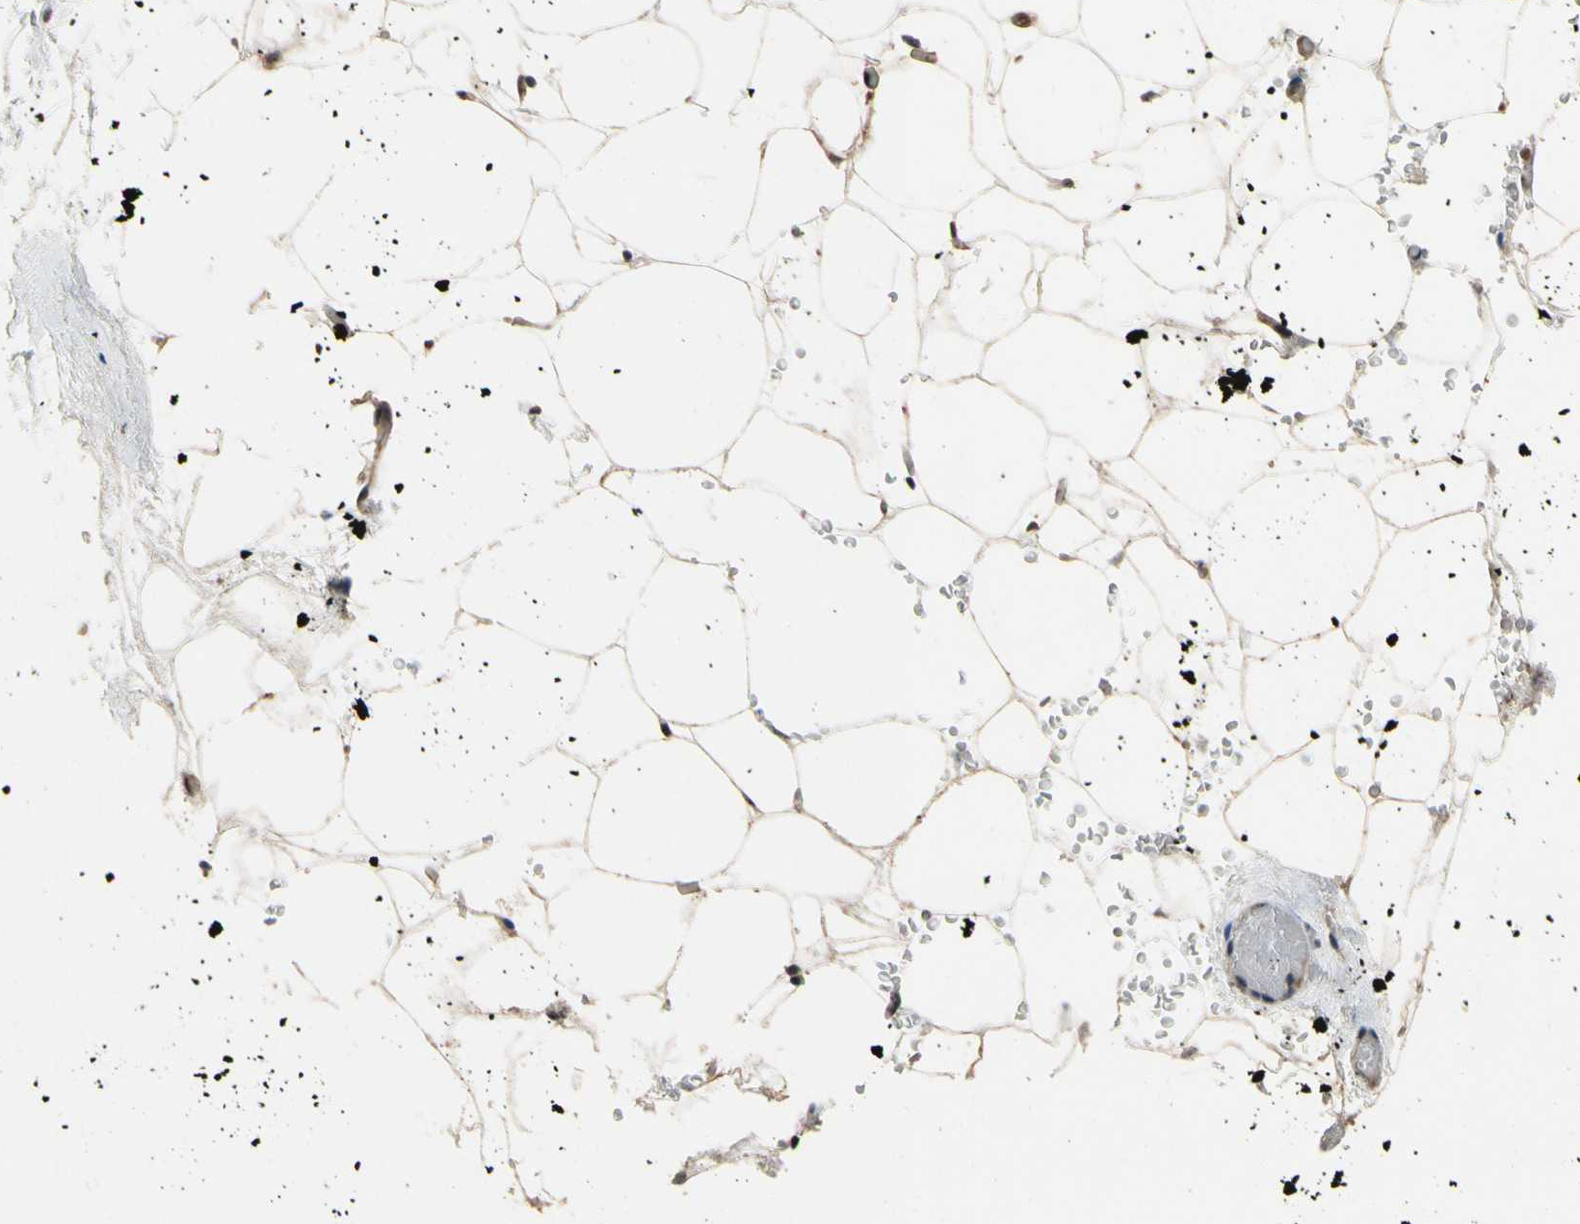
{"staining": {"intensity": "moderate", "quantity": ">75%", "location": "cytoplasmic/membranous,nuclear"}, "tissue": "breast", "cell_type": "Adipocytes", "image_type": "normal", "snomed": [{"axis": "morphology", "description": "Normal tissue, NOS"}, {"axis": "topography", "description": "Breast"}], "caption": "Immunohistochemistry (IHC) of unremarkable human breast exhibits medium levels of moderate cytoplasmic/membranous,nuclear staining in approximately >75% of adipocytes. The protein of interest is shown in brown color, while the nuclei are stained blue.", "gene": "TMEM230", "patient": {"sex": "female", "age": 75}}